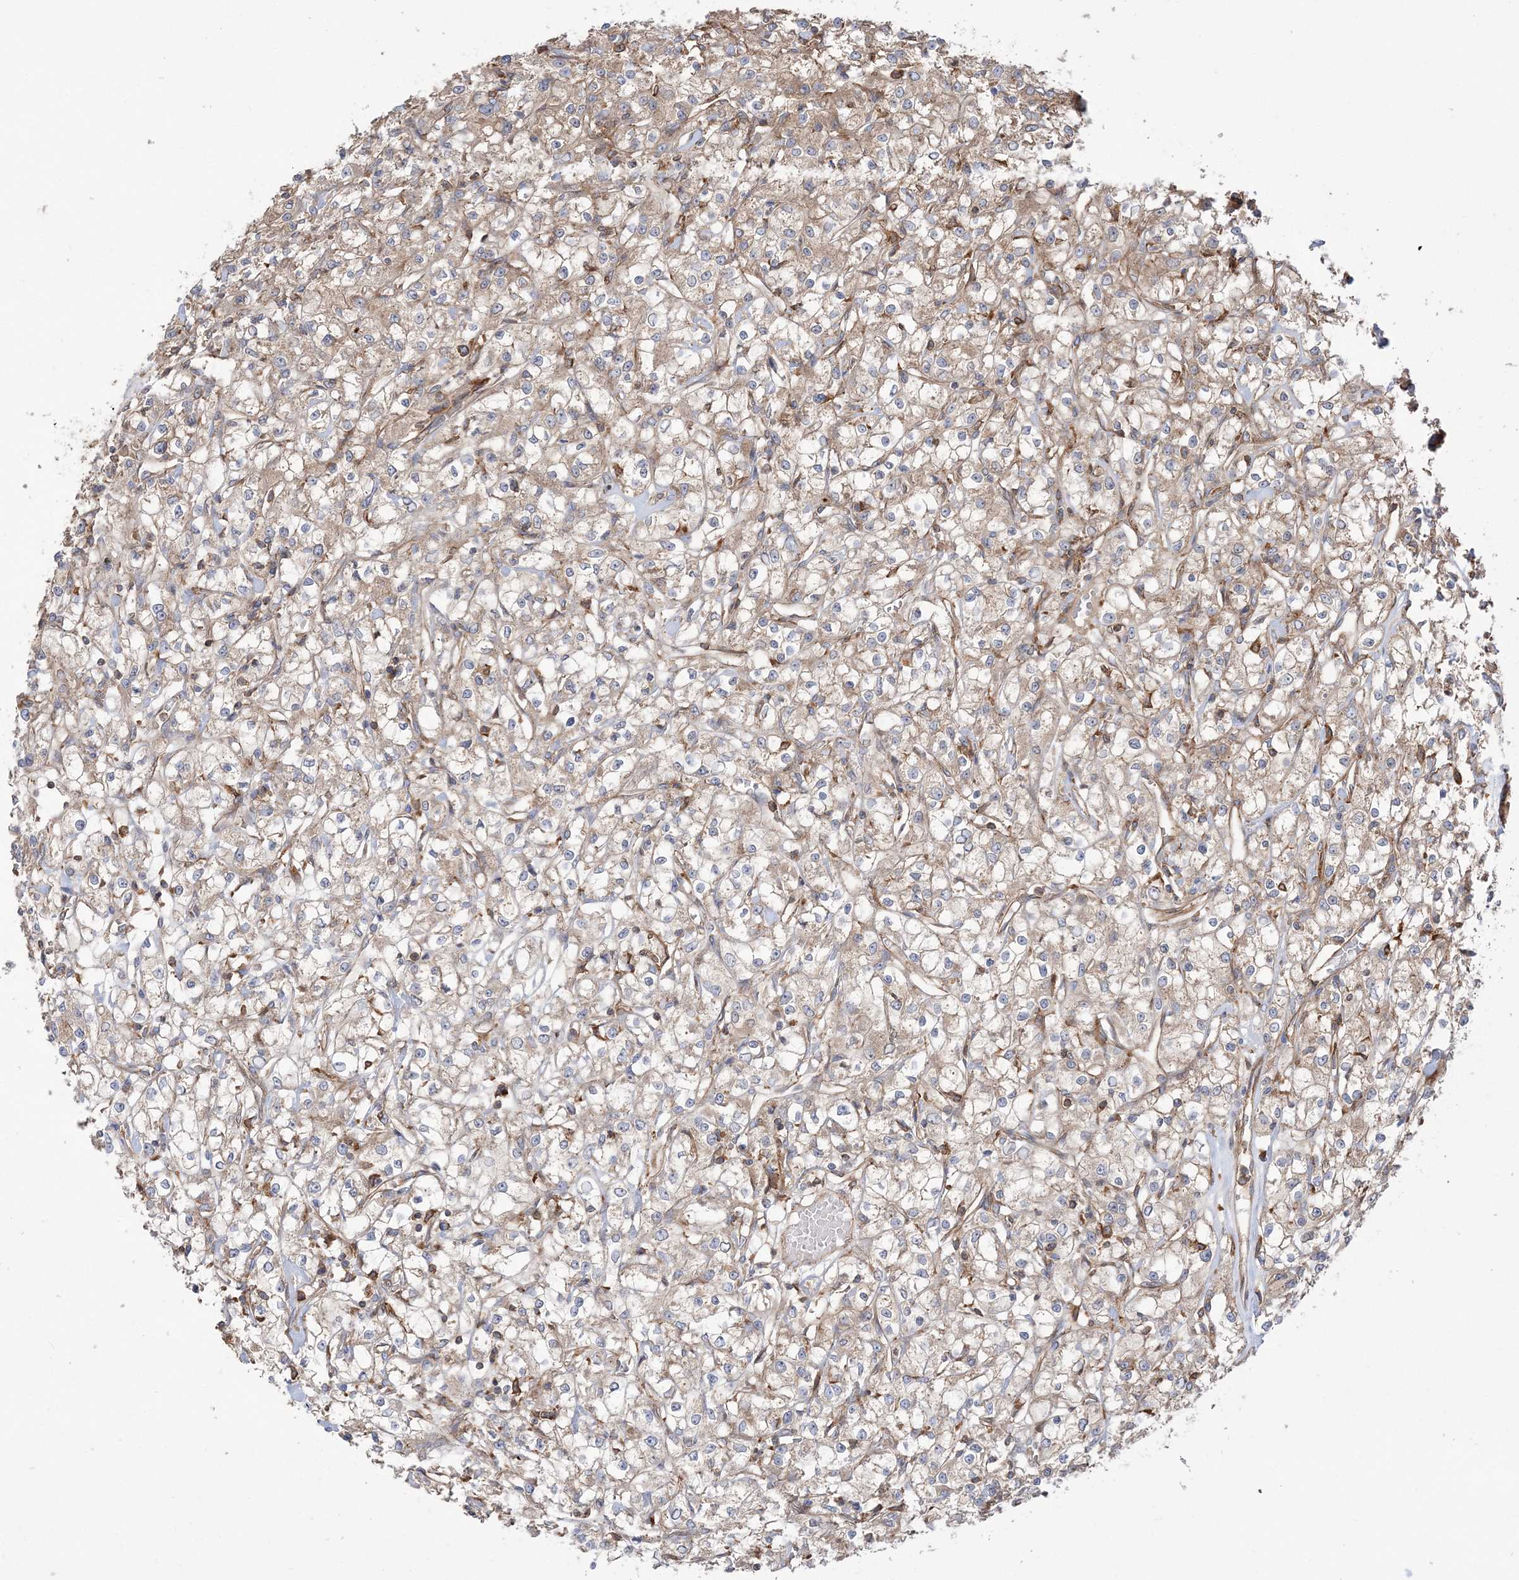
{"staining": {"intensity": "weak", "quantity": "<25%", "location": "cytoplasmic/membranous"}, "tissue": "renal cancer", "cell_type": "Tumor cells", "image_type": "cancer", "snomed": [{"axis": "morphology", "description": "Adenocarcinoma, NOS"}, {"axis": "topography", "description": "Kidney"}], "caption": "Tumor cells are negative for protein expression in human renal cancer (adenocarcinoma).", "gene": "TBC1D5", "patient": {"sex": "female", "age": 59}}